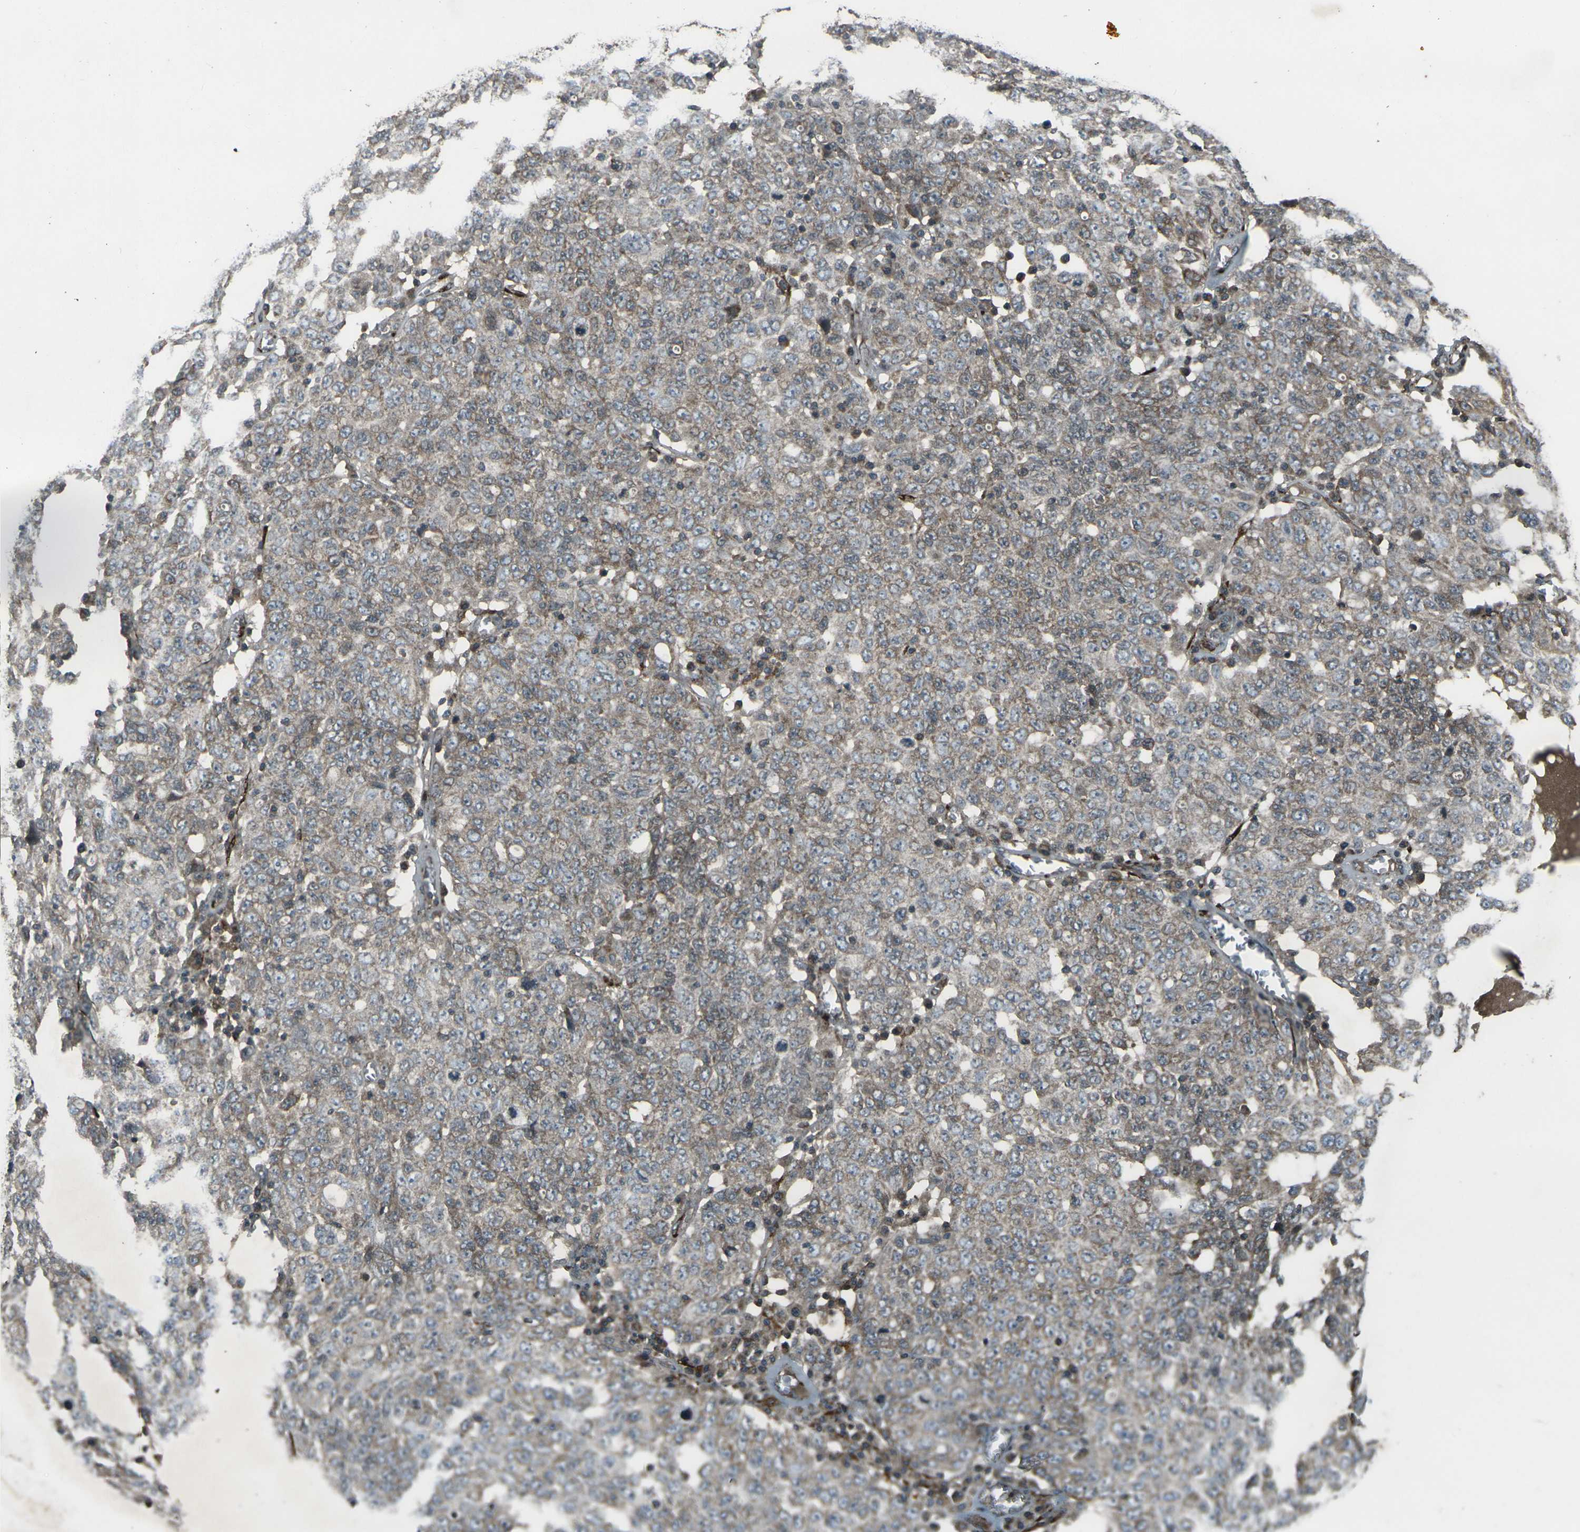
{"staining": {"intensity": "weak", "quantity": ">75%", "location": "cytoplasmic/membranous"}, "tissue": "ovarian cancer", "cell_type": "Tumor cells", "image_type": "cancer", "snomed": [{"axis": "morphology", "description": "Carcinoma, endometroid"}, {"axis": "topography", "description": "Ovary"}], "caption": "There is low levels of weak cytoplasmic/membranous positivity in tumor cells of ovarian cancer, as demonstrated by immunohistochemical staining (brown color).", "gene": "LSMEM1", "patient": {"sex": "female", "age": 62}}